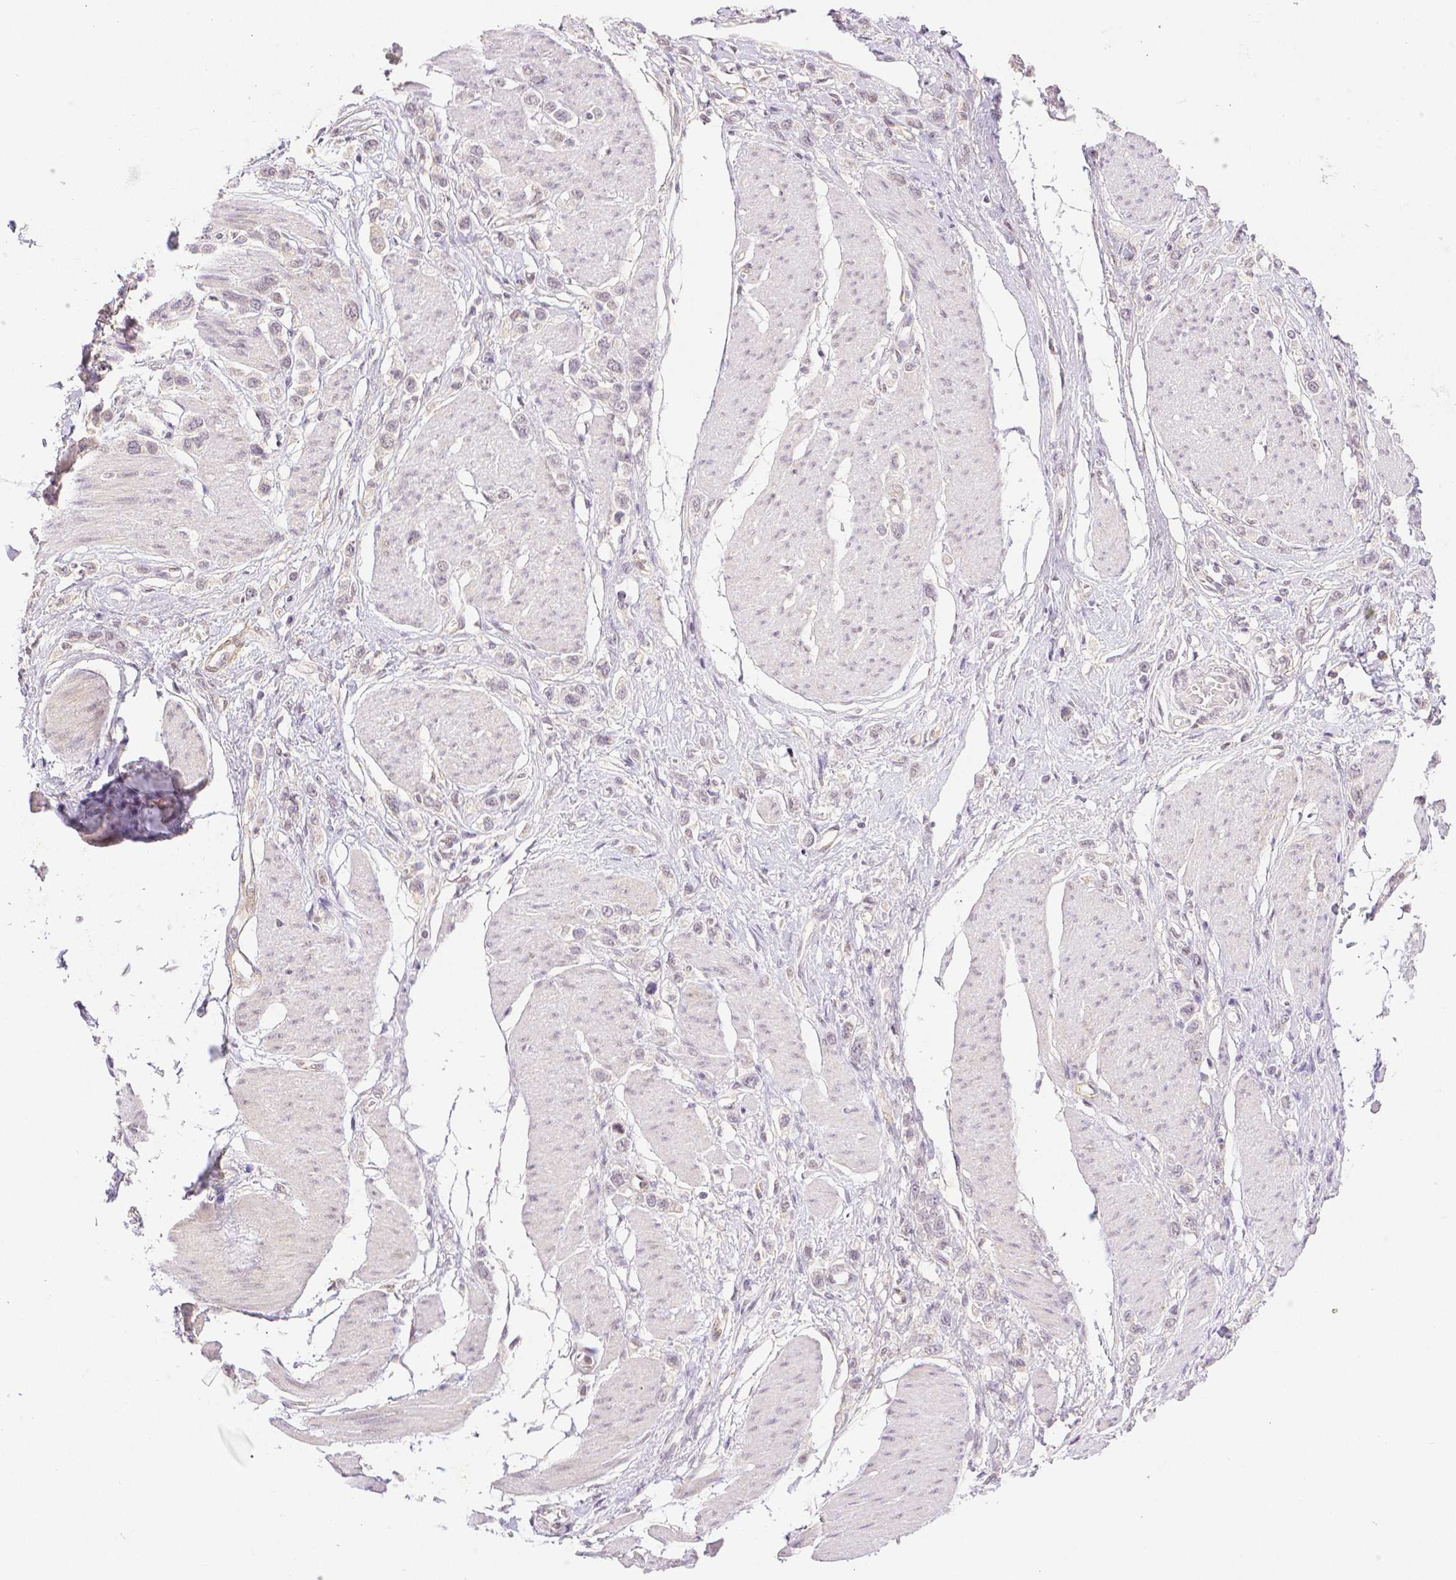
{"staining": {"intensity": "negative", "quantity": "none", "location": "none"}, "tissue": "stomach cancer", "cell_type": "Tumor cells", "image_type": "cancer", "snomed": [{"axis": "morphology", "description": "Adenocarcinoma, NOS"}, {"axis": "topography", "description": "Stomach"}], "caption": "Histopathology image shows no significant protein positivity in tumor cells of stomach cancer.", "gene": "THY1", "patient": {"sex": "female", "age": 65}}